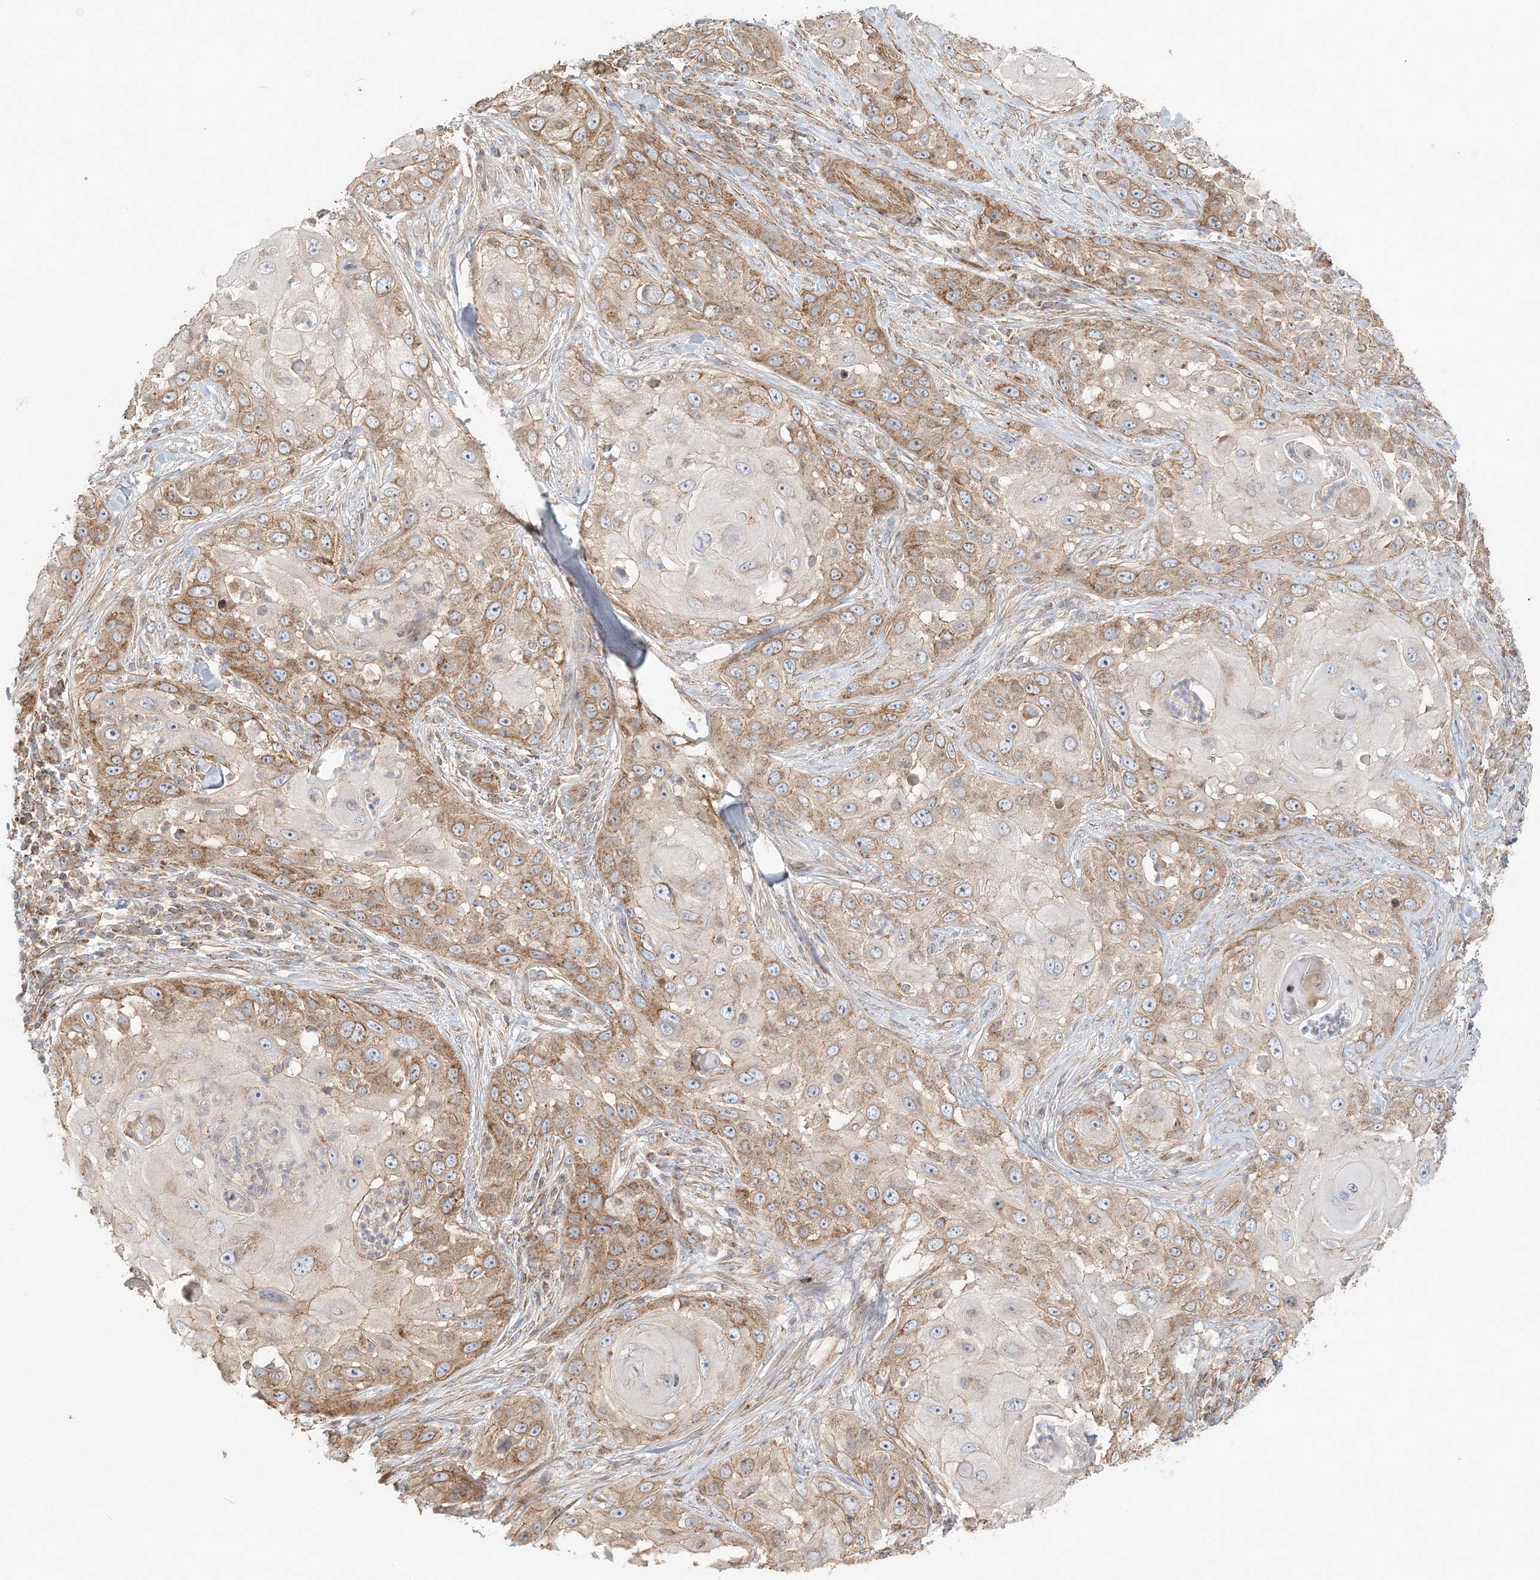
{"staining": {"intensity": "moderate", "quantity": ">75%", "location": "cytoplasmic/membranous"}, "tissue": "skin cancer", "cell_type": "Tumor cells", "image_type": "cancer", "snomed": [{"axis": "morphology", "description": "Squamous cell carcinoma, NOS"}, {"axis": "topography", "description": "Skin"}], "caption": "IHC of skin cancer (squamous cell carcinoma) exhibits medium levels of moderate cytoplasmic/membranous positivity in approximately >75% of tumor cells. (Stains: DAB (3,3'-diaminobenzidine) in brown, nuclei in blue, Microscopy: brightfield microscopy at high magnification).", "gene": "KIAA0232", "patient": {"sex": "female", "age": 44}}